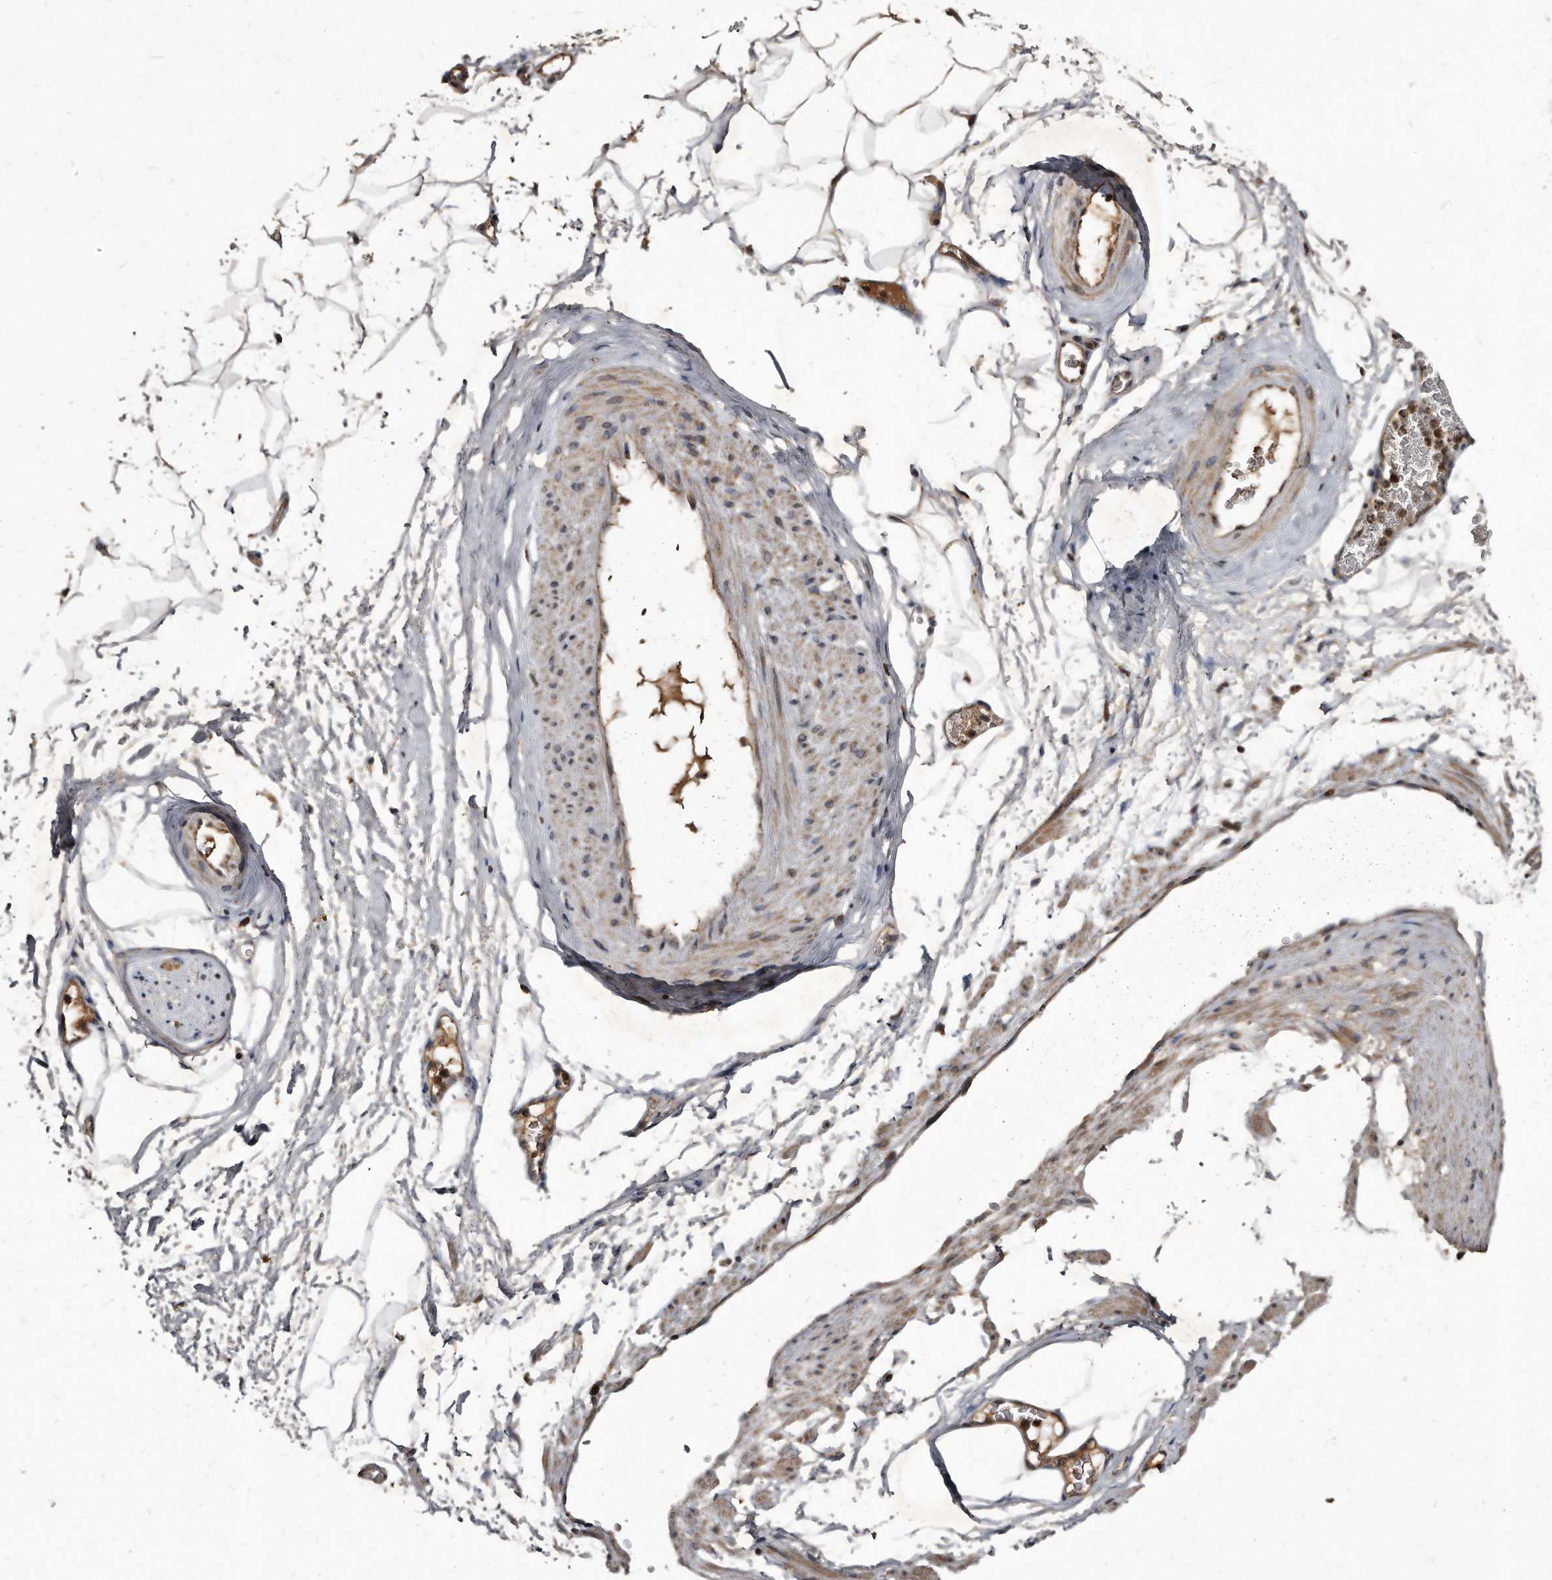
{"staining": {"intensity": "weak", "quantity": "25%-75%", "location": "cytoplasmic/membranous"}, "tissue": "adipose tissue", "cell_type": "Adipocytes", "image_type": "normal", "snomed": [{"axis": "morphology", "description": "Normal tissue, NOS"}, {"axis": "morphology", "description": "Adenocarcinoma, Low grade"}, {"axis": "topography", "description": "Prostate"}, {"axis": "topography", "description": "Peripheral nerve tissue"}], "caption": "Immunohistochemical staining of benign human adipose tissue displays weak cytoplasmic/membranous protein staining in approximately 25%-75% of adipocytes.", "gene": "FAM136A", "patient": {"sex": "male", "age": 63}}